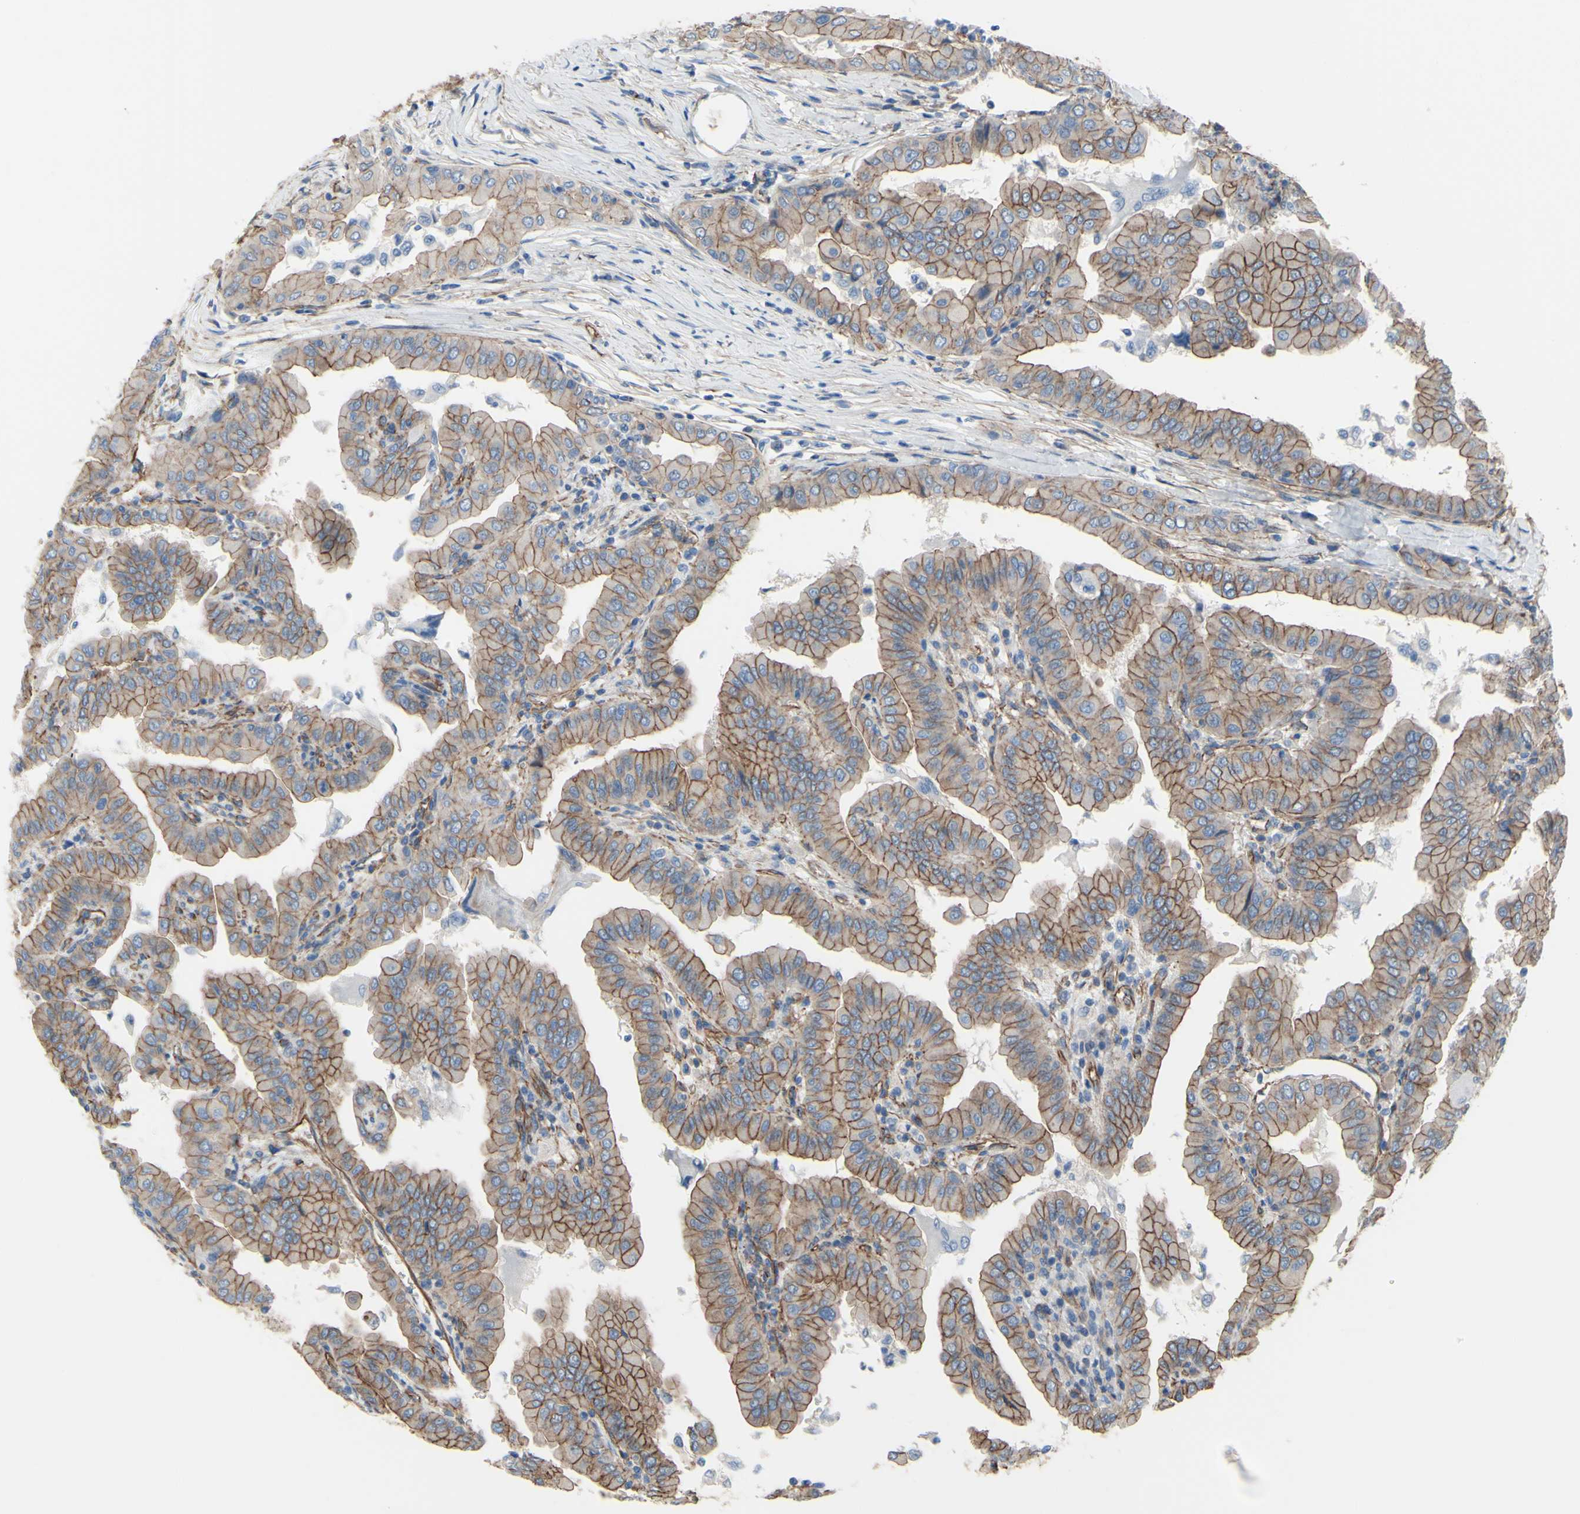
{"staining": {"intensity": "moderate", "quantity": ">75%", "location": "cytoplasmic/membranous"}, "tissue": "thyroid cancer", "cell_type": "Tumor cells", "image_type": "cancer", "snomed": [{"axis": "morphology", "description": "Papillary adenocarcinoma, NOS"}, {"axis": "topography", "description": "Thyroid gland"}], "caption": "This photomicrograph shows IHC staining of human thyroid papillary adenocarcinoma, with medium moderate cytoplasmic/membranous expression in approximately >75% of tumor cells.", "gene": "TPBG", "patient": {"sex": "male", "age": 33}}